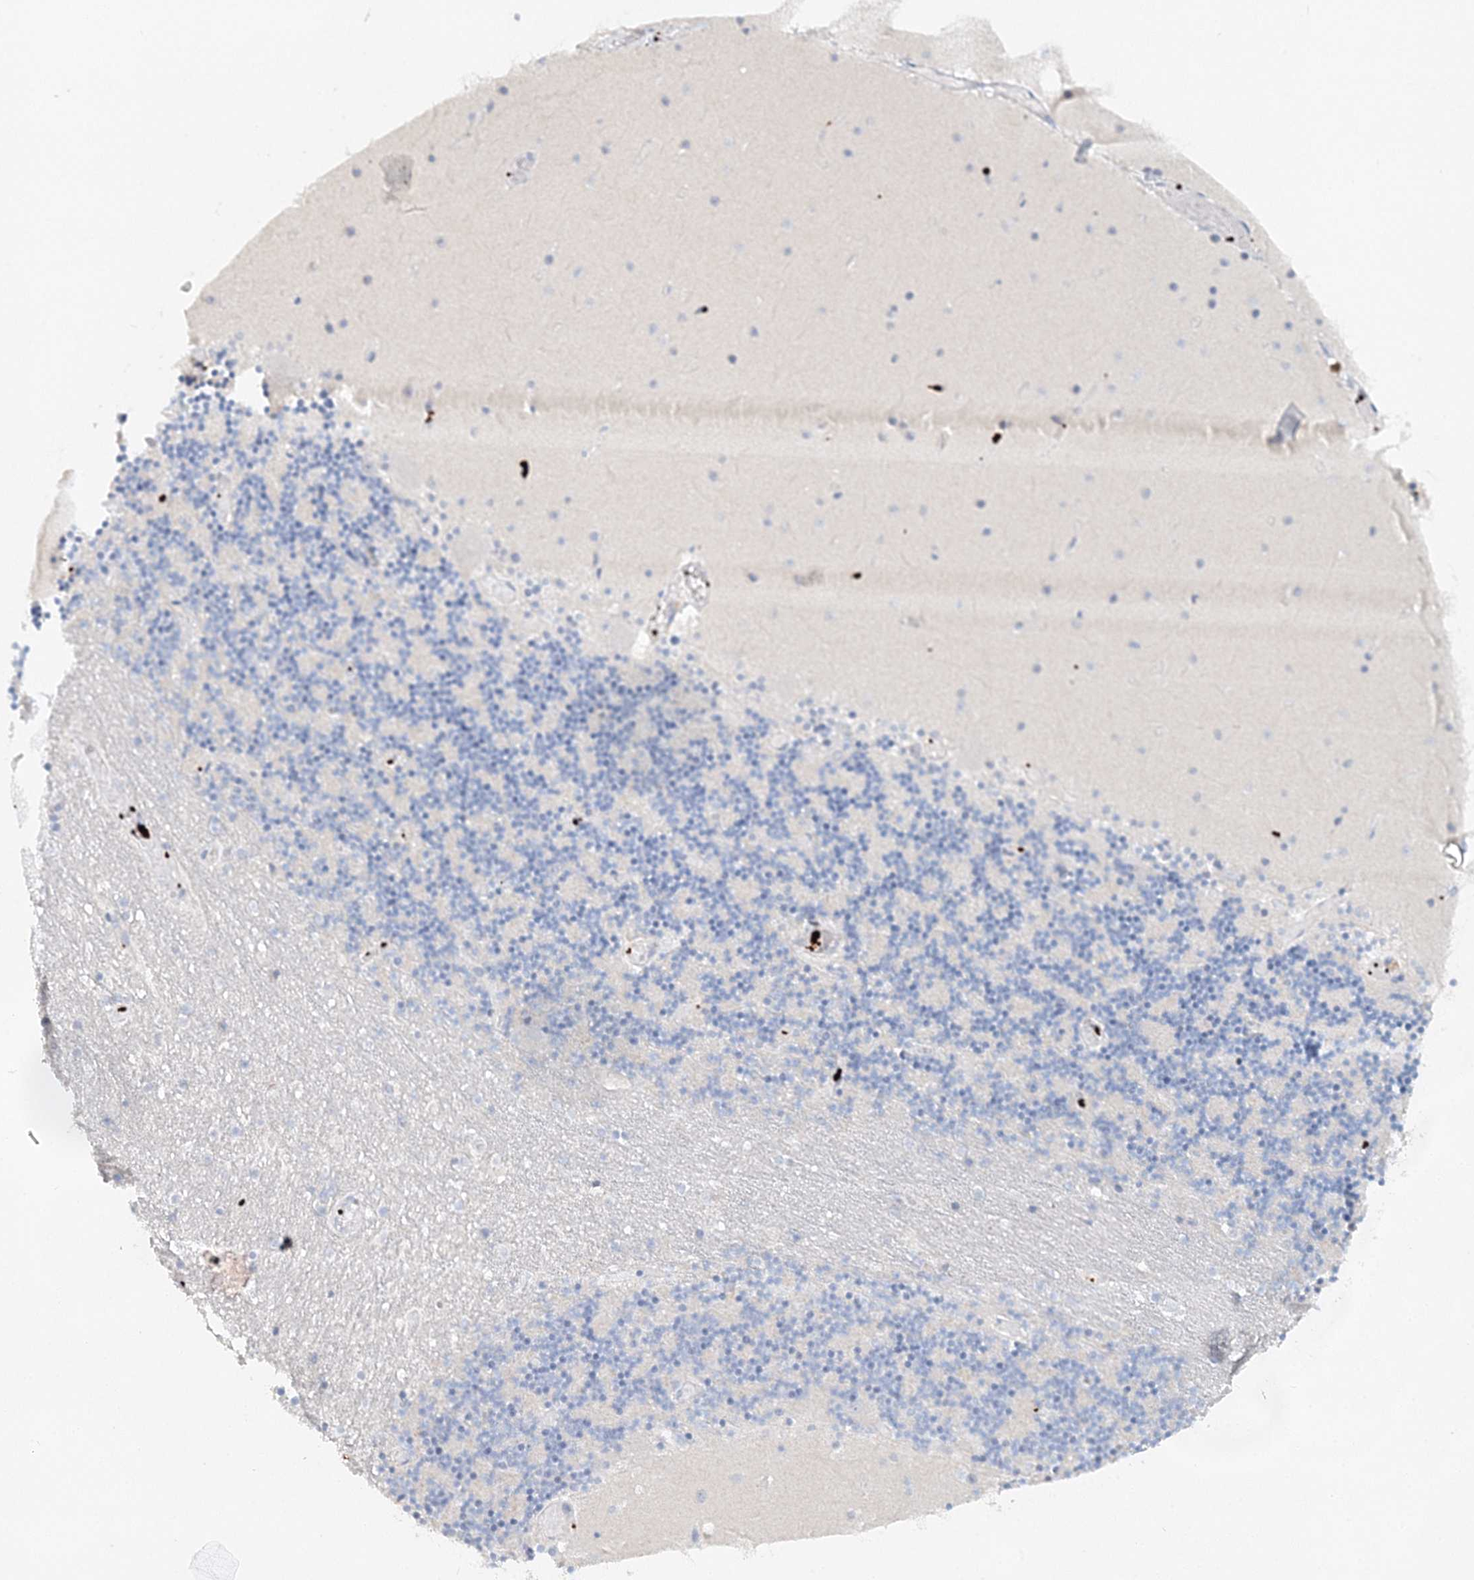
{"staining": {"intensity": "negative", "quantity": "none", "location": "none"}, "tissue": "cerebellum", "cell_type": "Cells in granular layer", "image_type": "normal", "snomed": [{"axis": "morphology", "description": "Normal tissue, NOS"}, {"axis": "topography", "description": "Cerebellum"}], "caption": "This is an immunohistochemistry photomicrograph of benign human cerebellum. There is no expression in cells in granular layer.", "gene": "MYOZ2", "patient": {"sex": "female", "age": 28}}